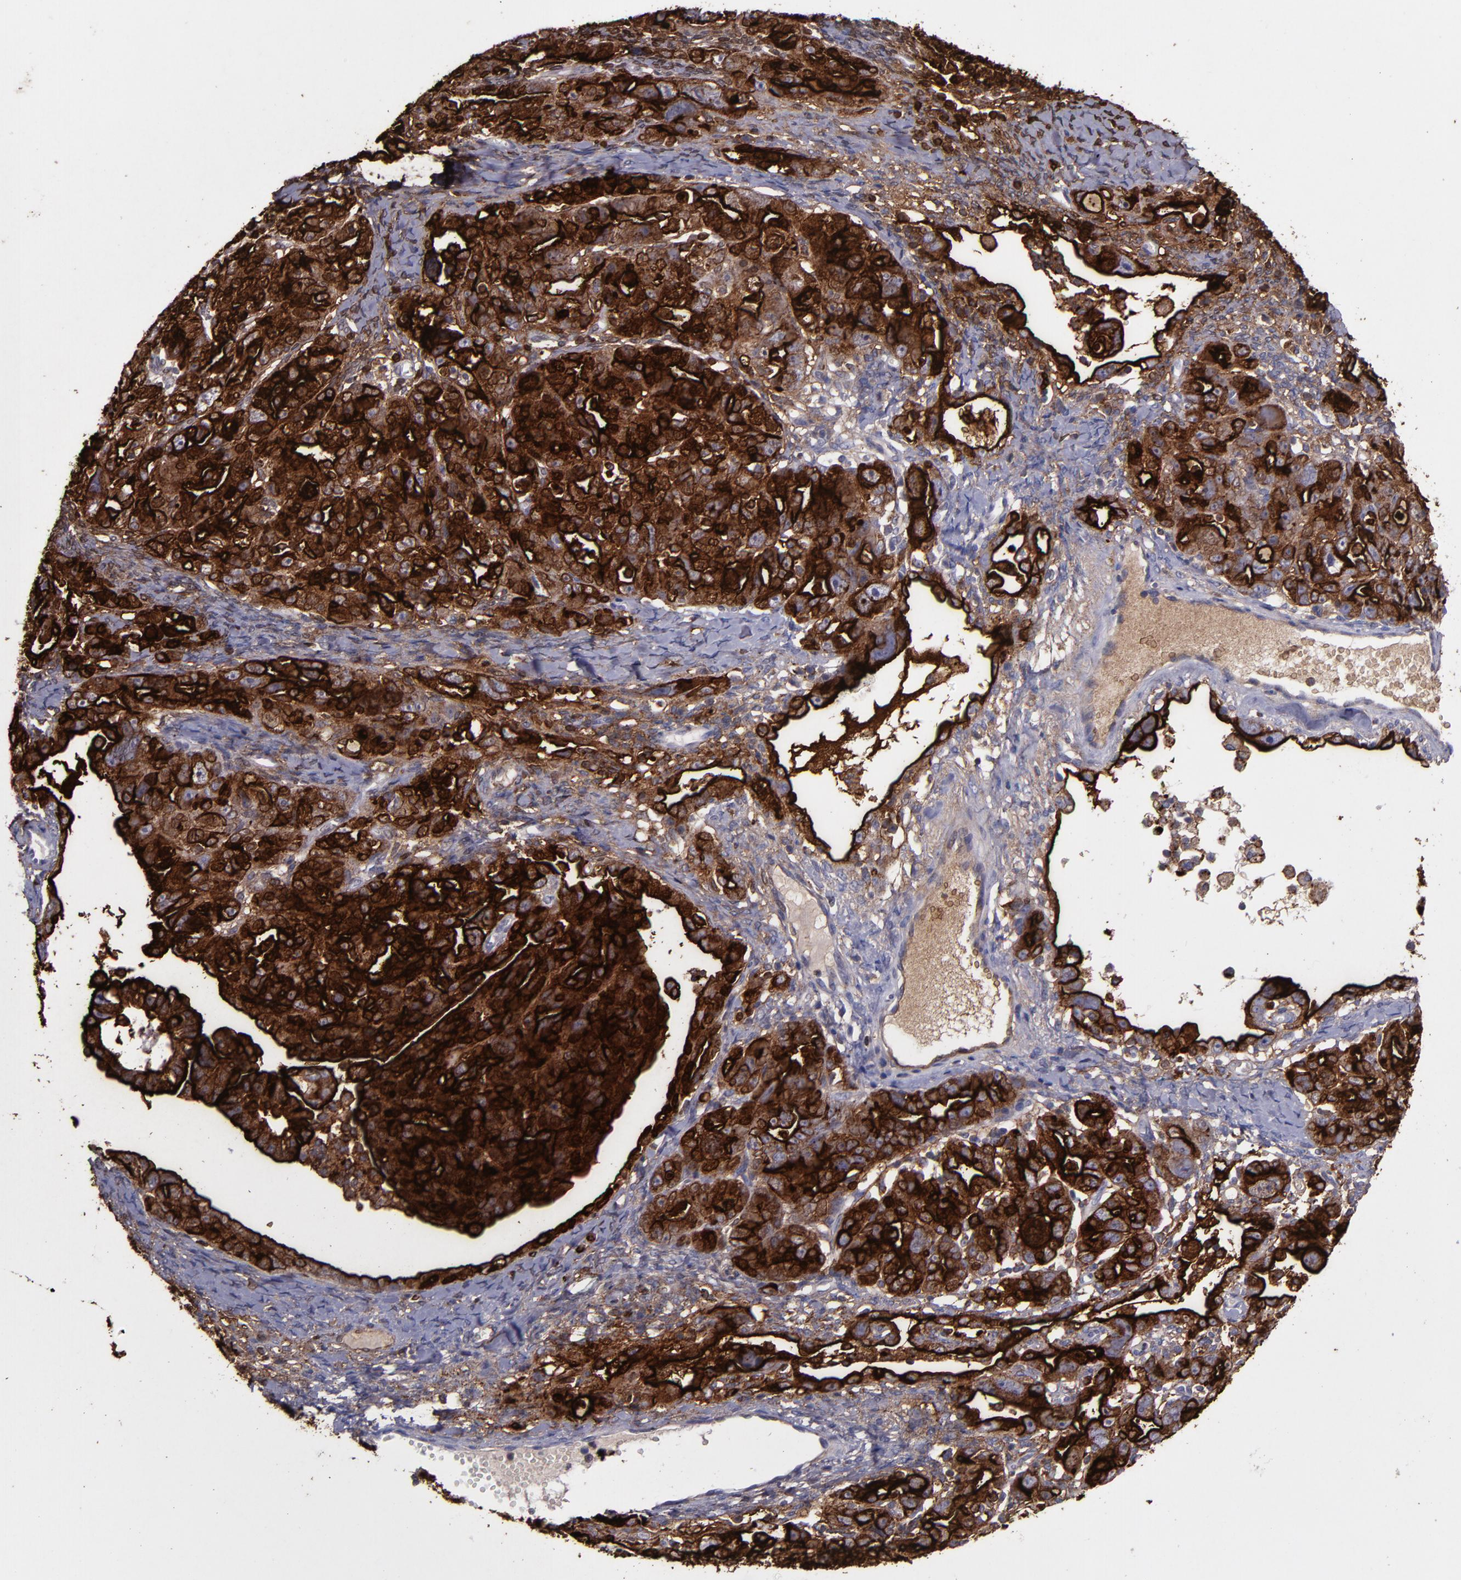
{"staining": {"intensity": "strong", "quantity": ">75%", "location": "cytoplasmic/membranous"}, "tissue": "ovarian cancer", "cell_type": "Tumor cells", "image_type": "cancer", "snomed": [{"axis": "morphology", "description": "Cystadenocarcinoma, serous, NOS"}, {"axis": "topography", "description": "Ovary"}], "caption": "Ovarian cancer (serous cystadenocarcinoma) tissue exhibits strong cytoplasmic/membranous expression in approximately >75% of tumor cells, visualized by immunohistochemistry.", "gene": "MFGE8", "patient": {"sex": "female", "age": 66}}